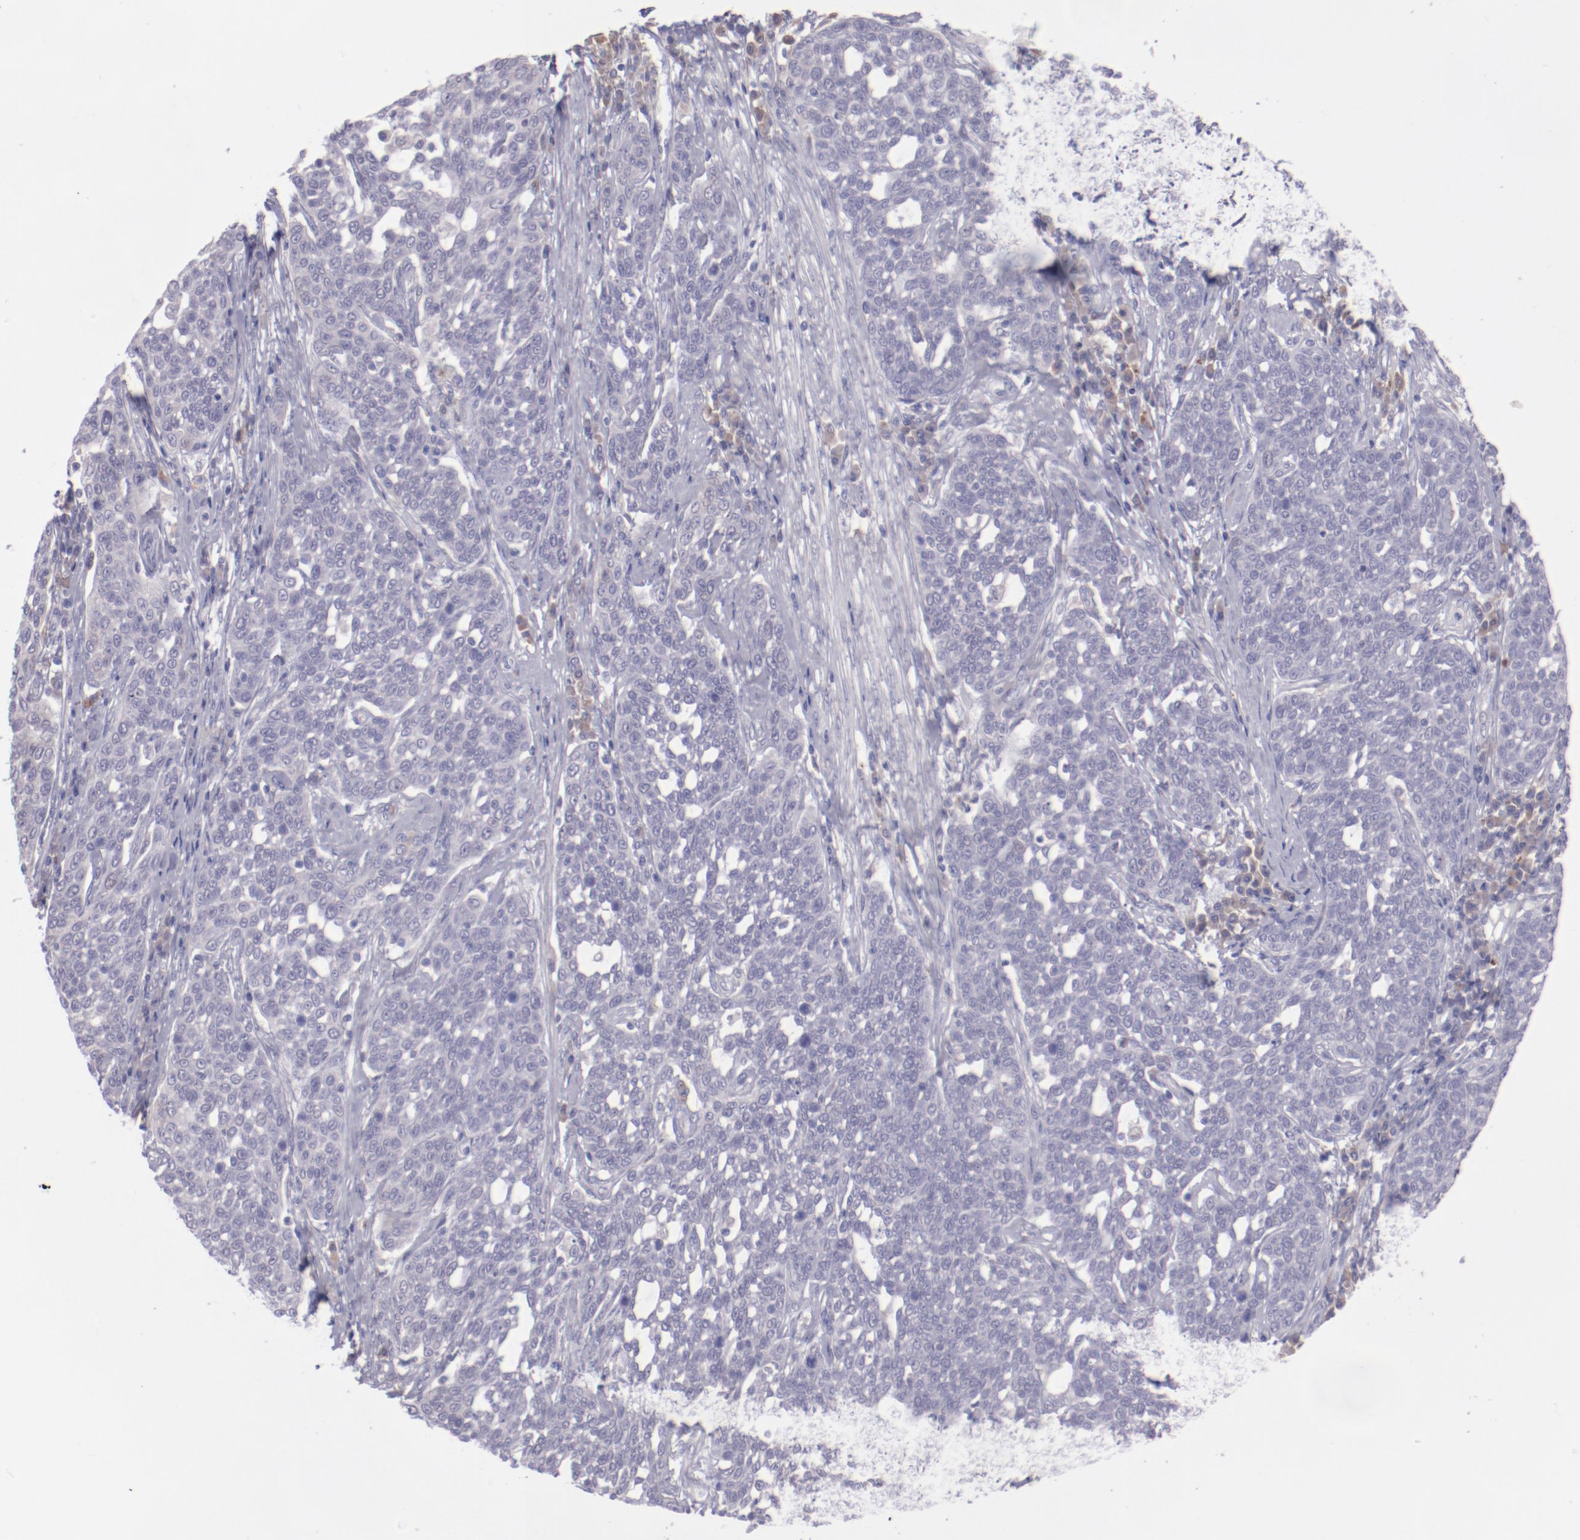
{"staining": {"intensity": "negative", "quantity": "none", "location": "none"}, "tissue": "cervical cancer", "cell_type": "Tumor cells", "image_type": "cancer", "snomed": [{"axis": "morphology", "description": "Squamous cell carcinoma, NOS"}, {"axis": "topography", "description": "Cervix"}], "caption": "Immunohistochemical staining of human squamous cell carcinoma (cervical) exhibits no significant staining in tumor cells. (DAB (3,3'-diaminobenzidine) IHC, high magnification).", "gene": "TRAF3", "patient": {"sex": "female", "age": 34}}